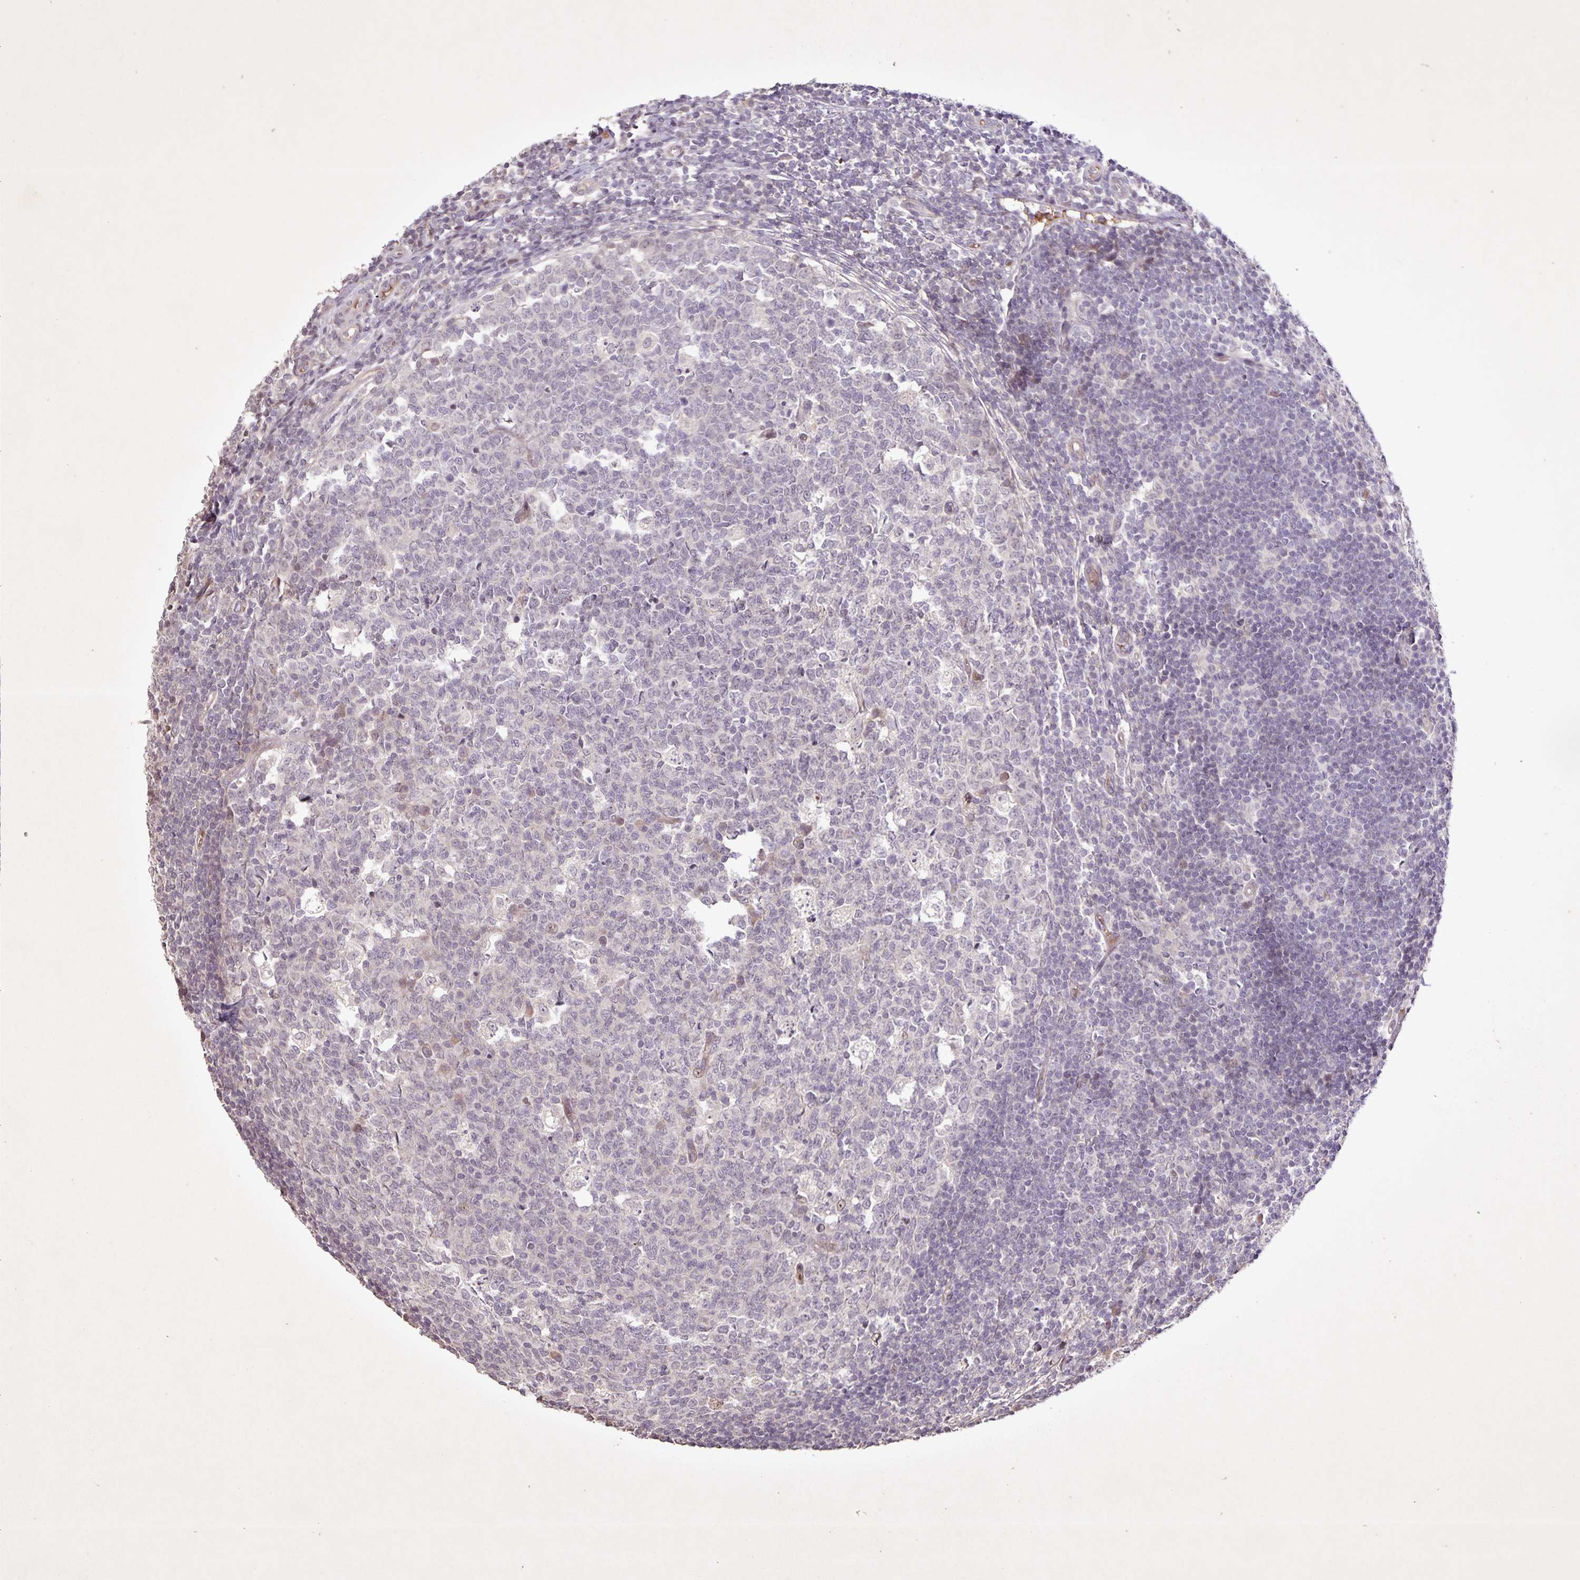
{"staining": {"intensity": "moderate", "quantity": ">75%", "location": "cytoplasmic/membranous,nuclear"}, "tissue": "appendix", "cell_type": "Glandular cells", "image_type": "normal", "snomed": [{"axis": "morphology", "description": "Normal tissue, NOS"}, {"axis": "topography", "description": "Appendix"}], "caption": "Appendix stained for a protein demonstrates moderate cytoplasmic/membranous,nuclear positivity in glandular cells. Nuclei are stained in blue.", "gene": "GDF2", "patient": {"sex": "male", "age": 18}}